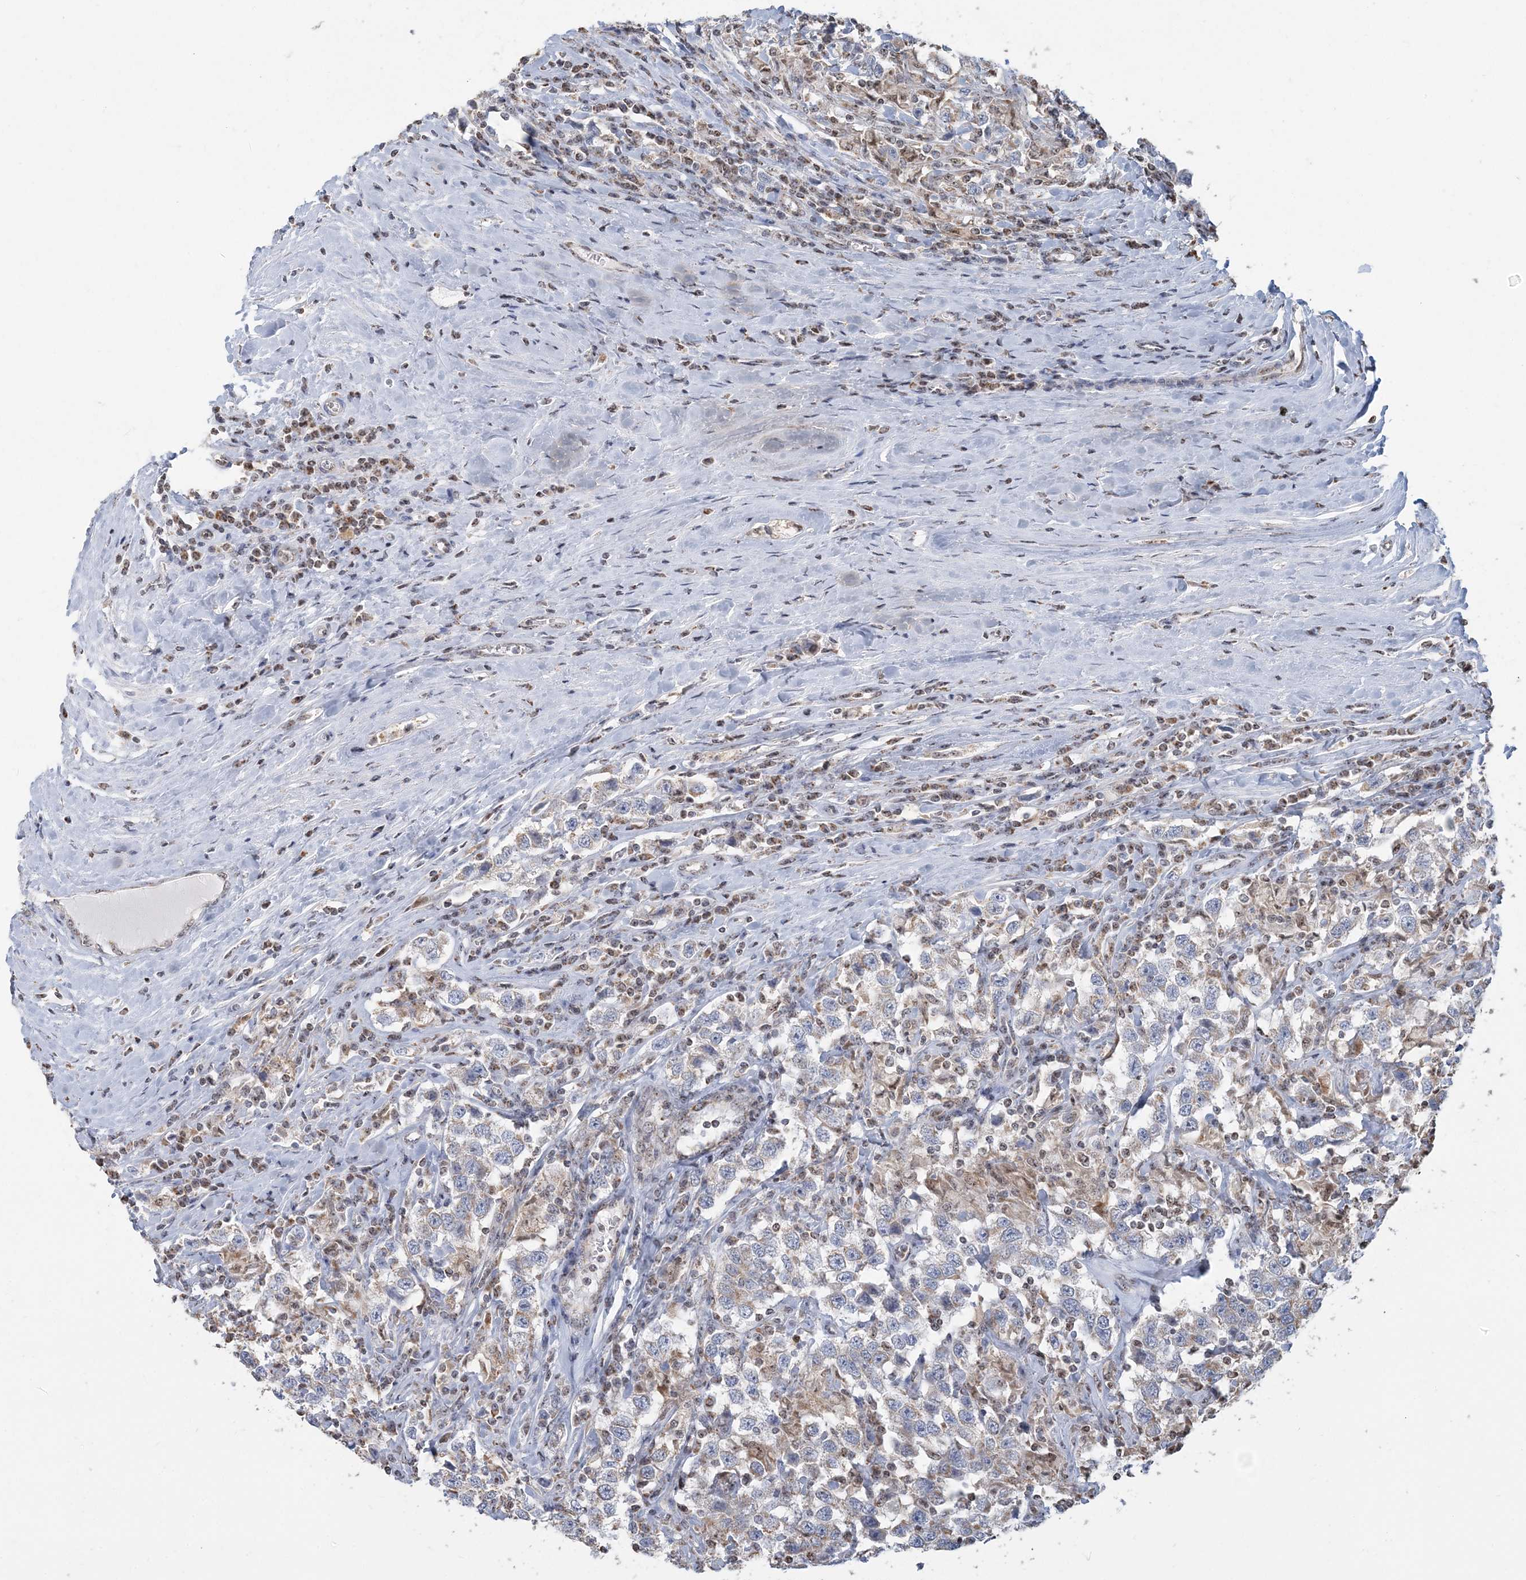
{"staining": {"intensity": "negative", "quantity": "none", "location": "none"}, "tissue": "testis cancer", "cell_type": "Tumor cells", "image_type": "cancer", "snomed": [{"axis": "morphology", "description": "Seminoma, NOS"}, {"axis": "topography", "description": "Testis"}], "caption": "Testis cancer (seminoma) stained for a protein using immunohistochemistry (IHC) displays no expression tumor cells.", "gene": "SUCLG1", "patient": {"sex": "male", "age": 41}}